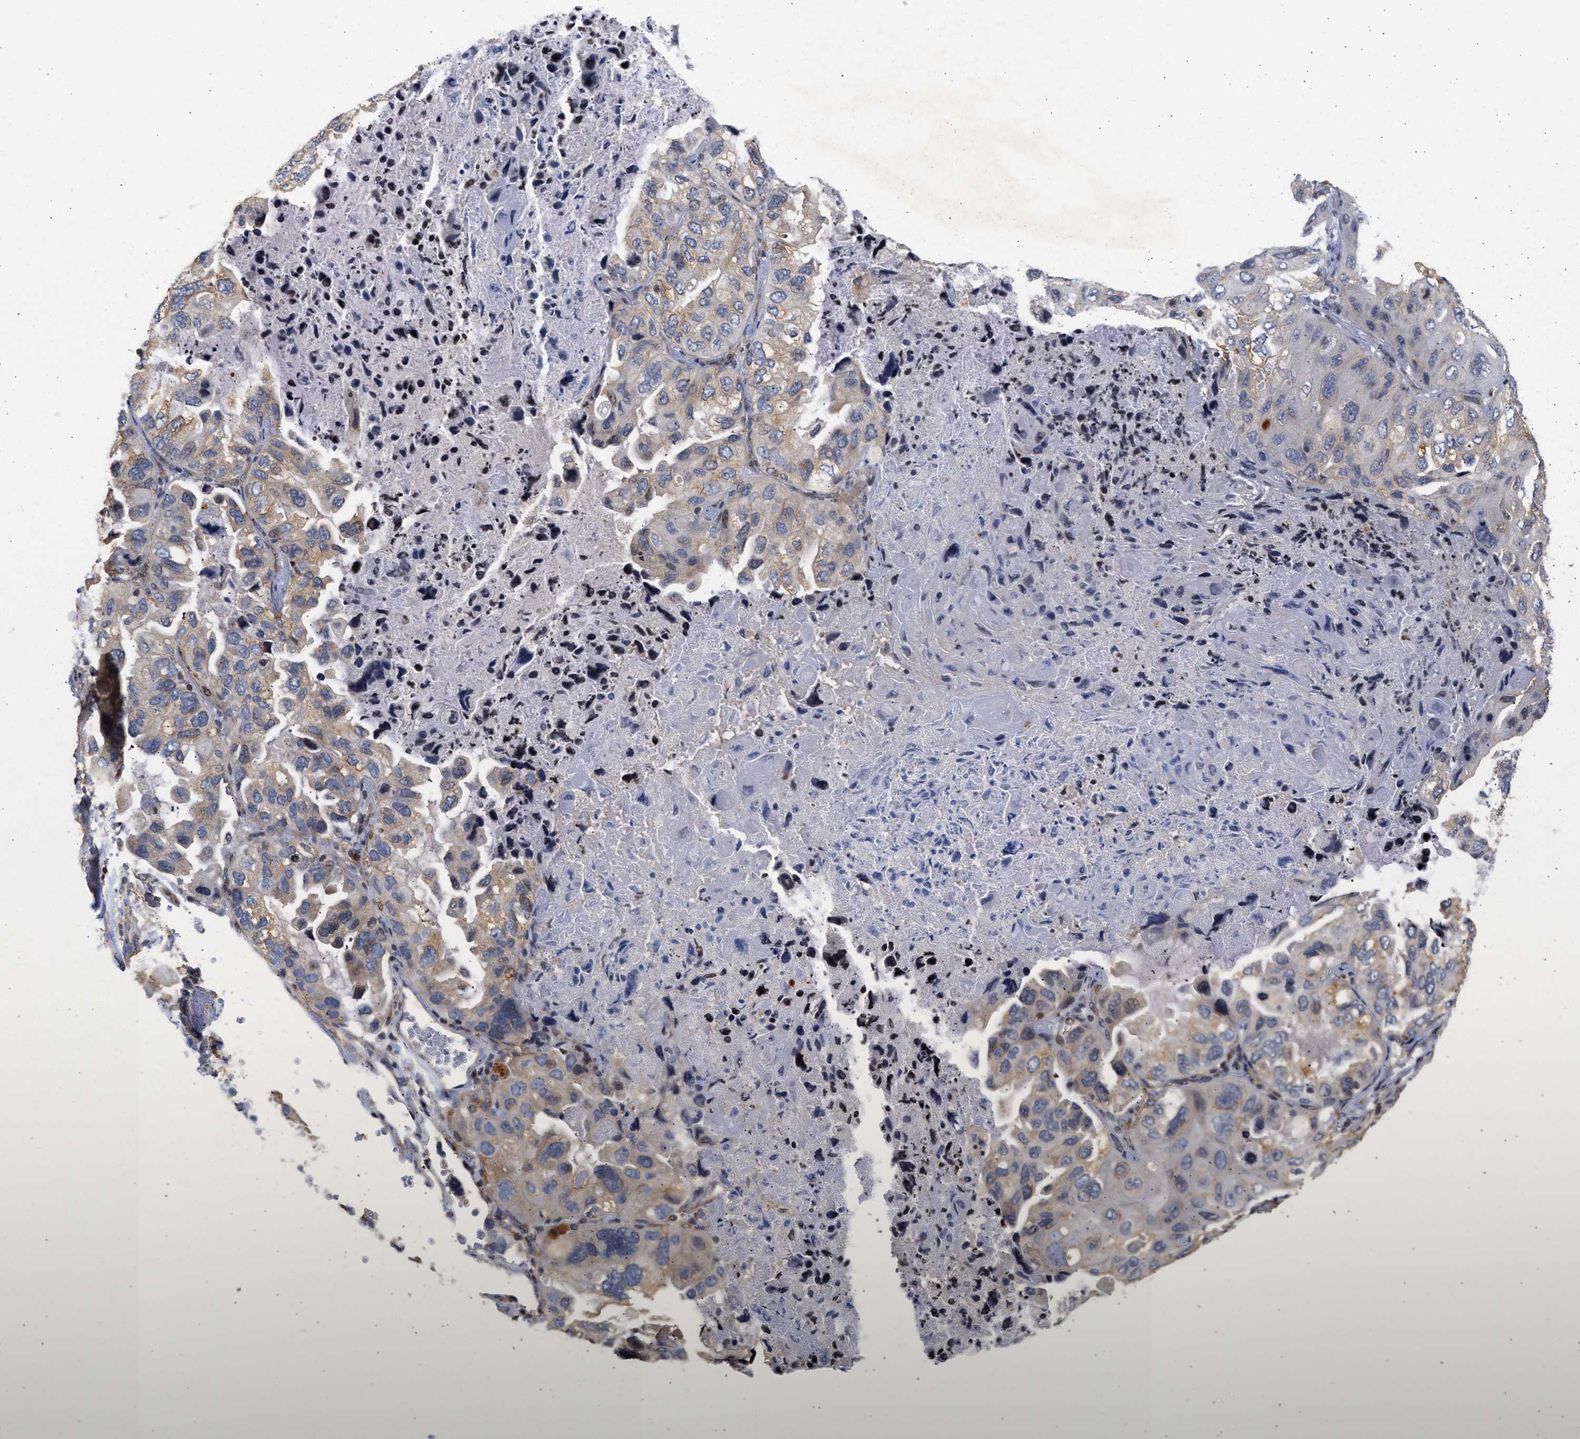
{"staining": {"intensity": "weak", "quantity": "25%-75%", "location": "cytoplasmic/membranous"}, "tissue": "lung cancer", "cell_type": "Tumor cells", "image_type": "cancer", "snomed": [{"axis": "morphology", "description": "Squamous cell carcinoma, NOS"}, {"axis": "topography", "description": "Lung"}], "caption": "Tumor cells reveal low levels of weak cytoplasmic/membranous positivity in approximately 25%-75% of cells in human lung squamous cell carcinoma.", "gene": "ENSG00000142539", "patient": {"sex": "female", "age": 73}}